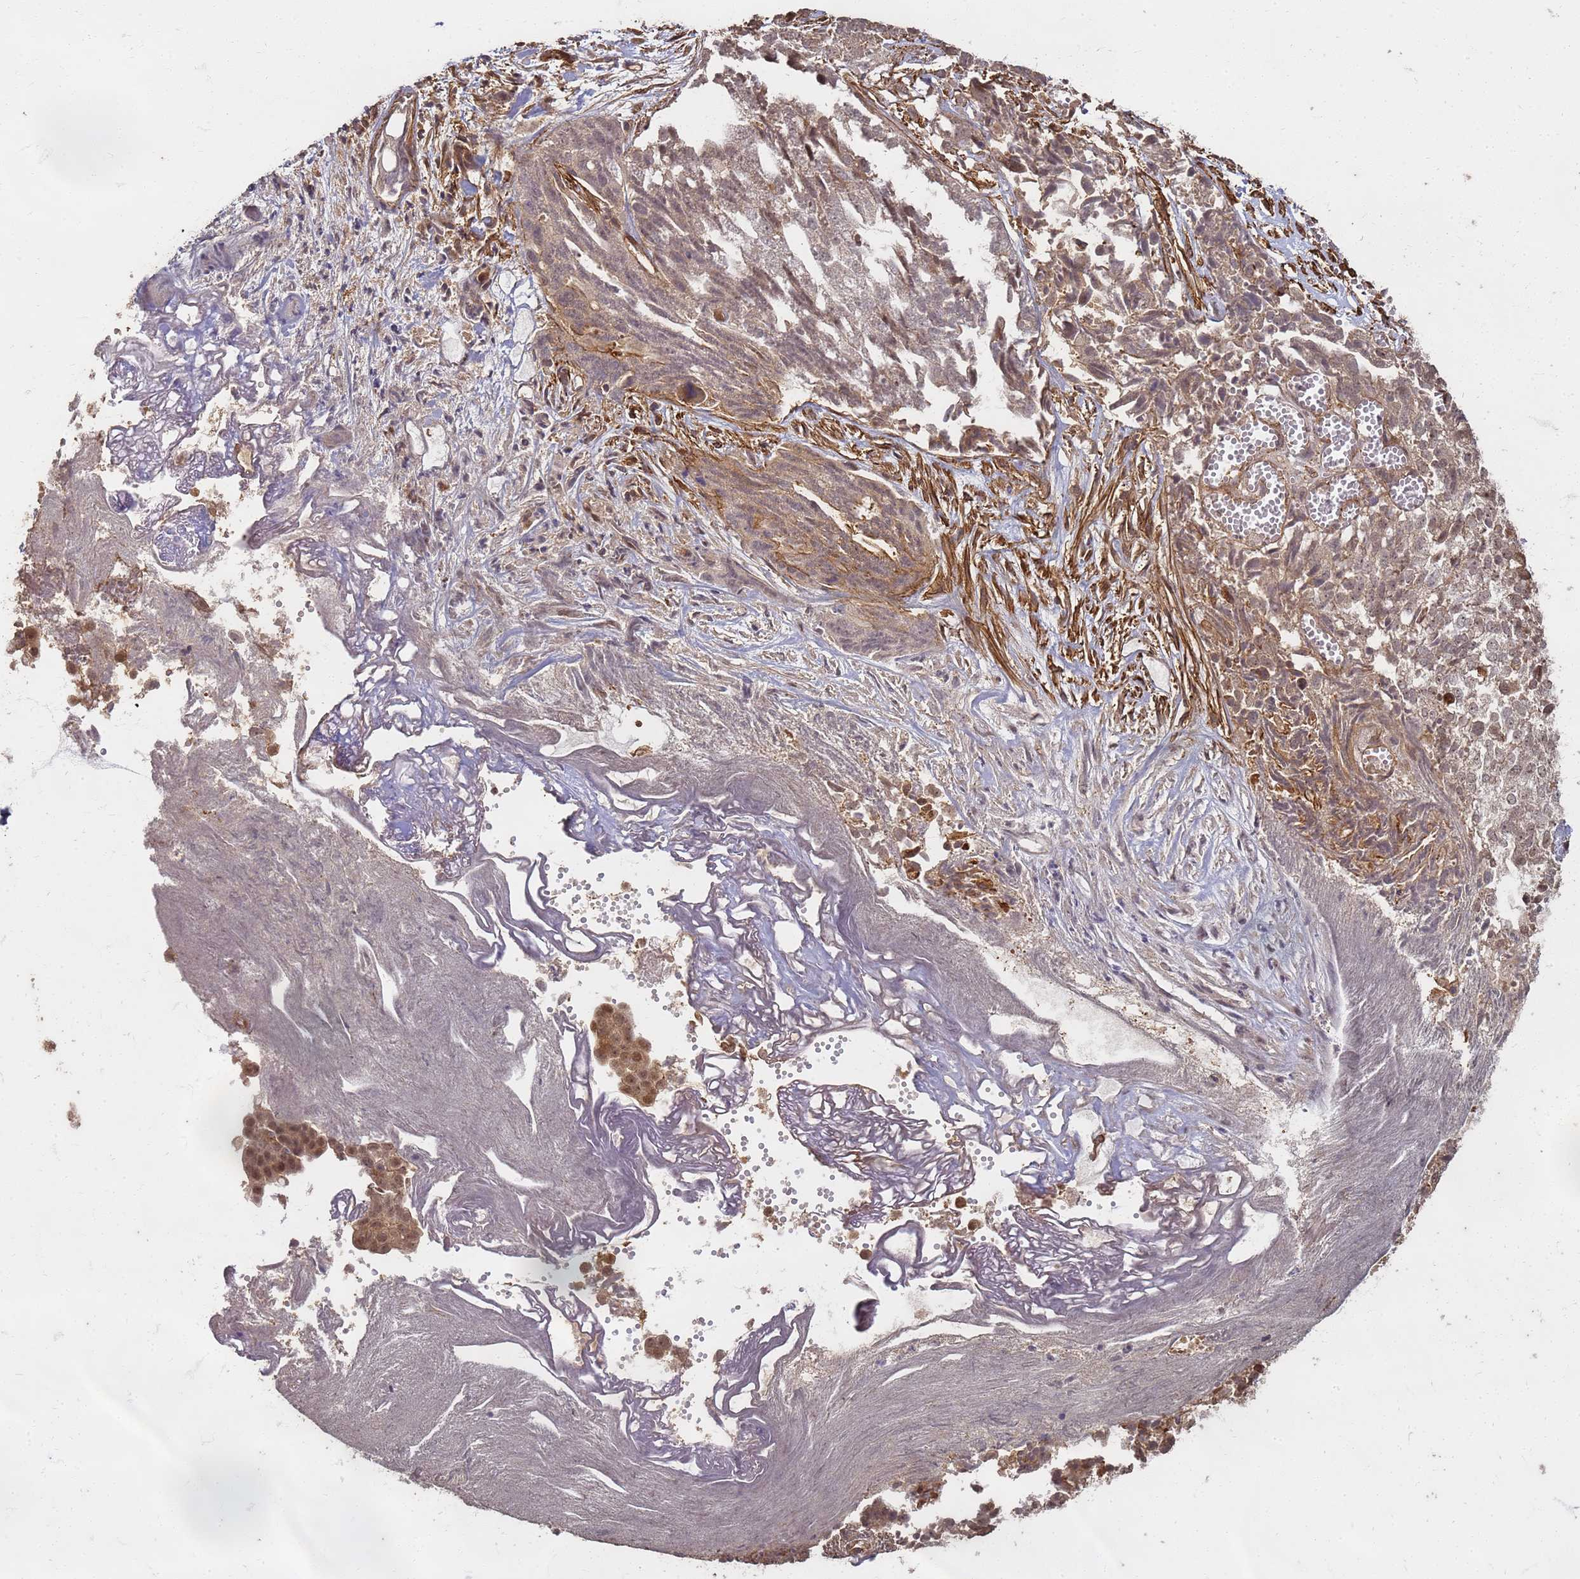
{"staining": {"intensity": "weak", "quantity": "25%-75%", "location": "cytoplasmic/membranous,nuclear"}, "tissue": "ovarian cancer", "cell_type": "Tumor cells", "image_type": "cancer", "snomed": [{"axis": "morphology", "description": "Cystadenocarcinoma, serous, NOS"}, {"axis": "topography", "description": "Soft tissue"}, {"axis": "topography", "description": "Ovary"}], "caption": "Approximately 25%-75% of tumor cells in ovarian cancer (serous cystadenocarcinoma) display weak cytoplasmic/membranous and nuclear protein staining as visualized by brown immunohistochemical staining.", "gene": "KIF26A", "patient": {"sex": "female", "age": 57}}